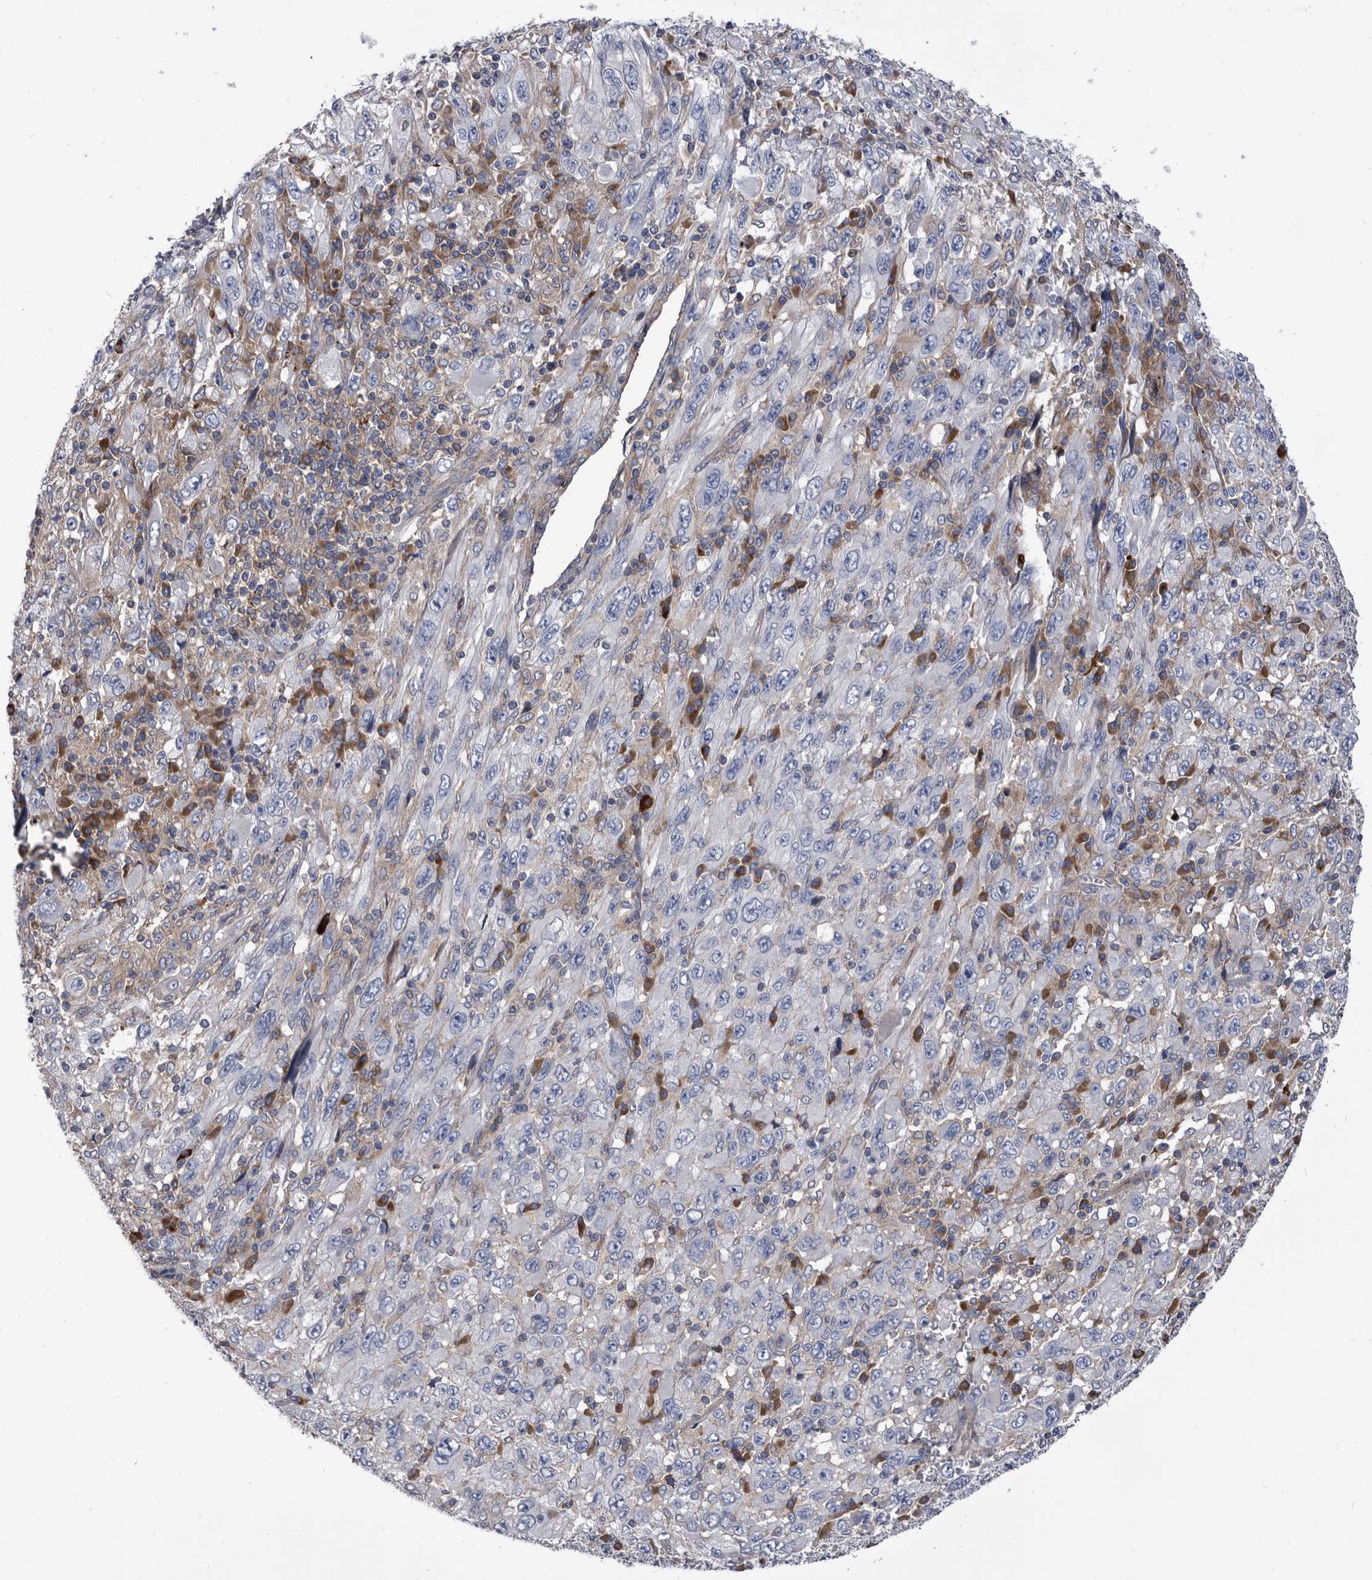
{"staining": {"intensity": "negative", "quantity": "none", "location": "none"}, "tissue": "melanoma", "cell_type": "Tumor cells", "image_type": "cancer", "snomed": [{"axis": "morphology", "description": "Malignant melanoma, Metastatic site"}, {"axis": "topography", "description": "Skin"}], "caption": "High power microscopy photomicrograph of an immunohistochemistry (IHC) photomicrograph of melanoma, revealing no significant staining in tumor cells.", "gene": "DTNBP1", "patient": {"sex": "female", "age": 56}}